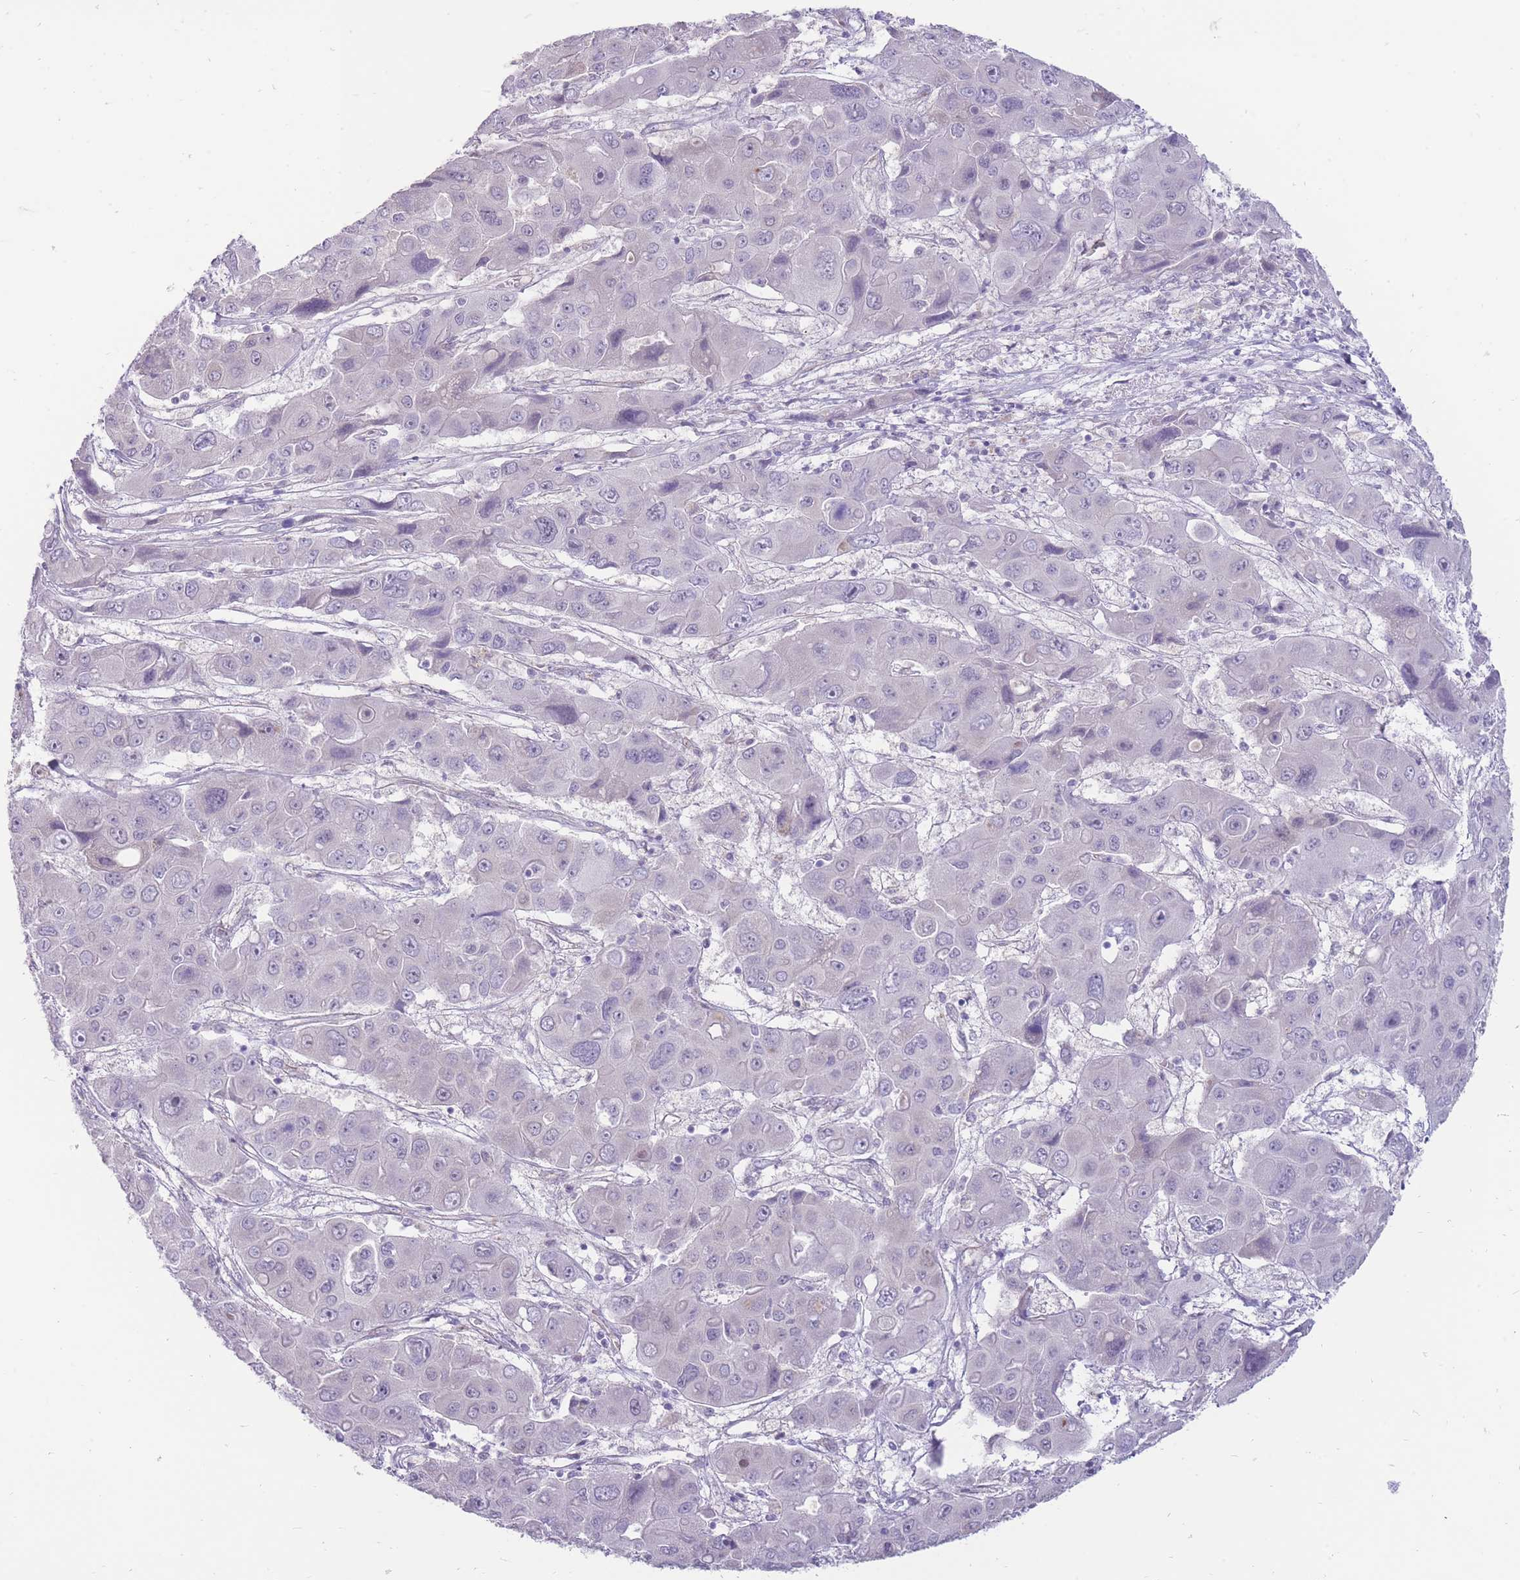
{"staining": {"intensity": "negative", "quantity": "none", "location": "none"}, "tissue": "liver cancer", "cell_type": "Tumor cells", "image_type": "cancer", "snomed": [{"axis": "morphology", "description": "Cholangiocarcinoma"}, {"axis": "topography", "description": "Liver"}], "caption": "Tumor cells are negative for protein expression in human liver cancer (cholangiocarcinoma). The staining is performed using DAB brown chromogen with nuclei counter-stained in using hematoxylin.", "gene": "ERICH4", "patient": {"sex": "male", "age": 67}}